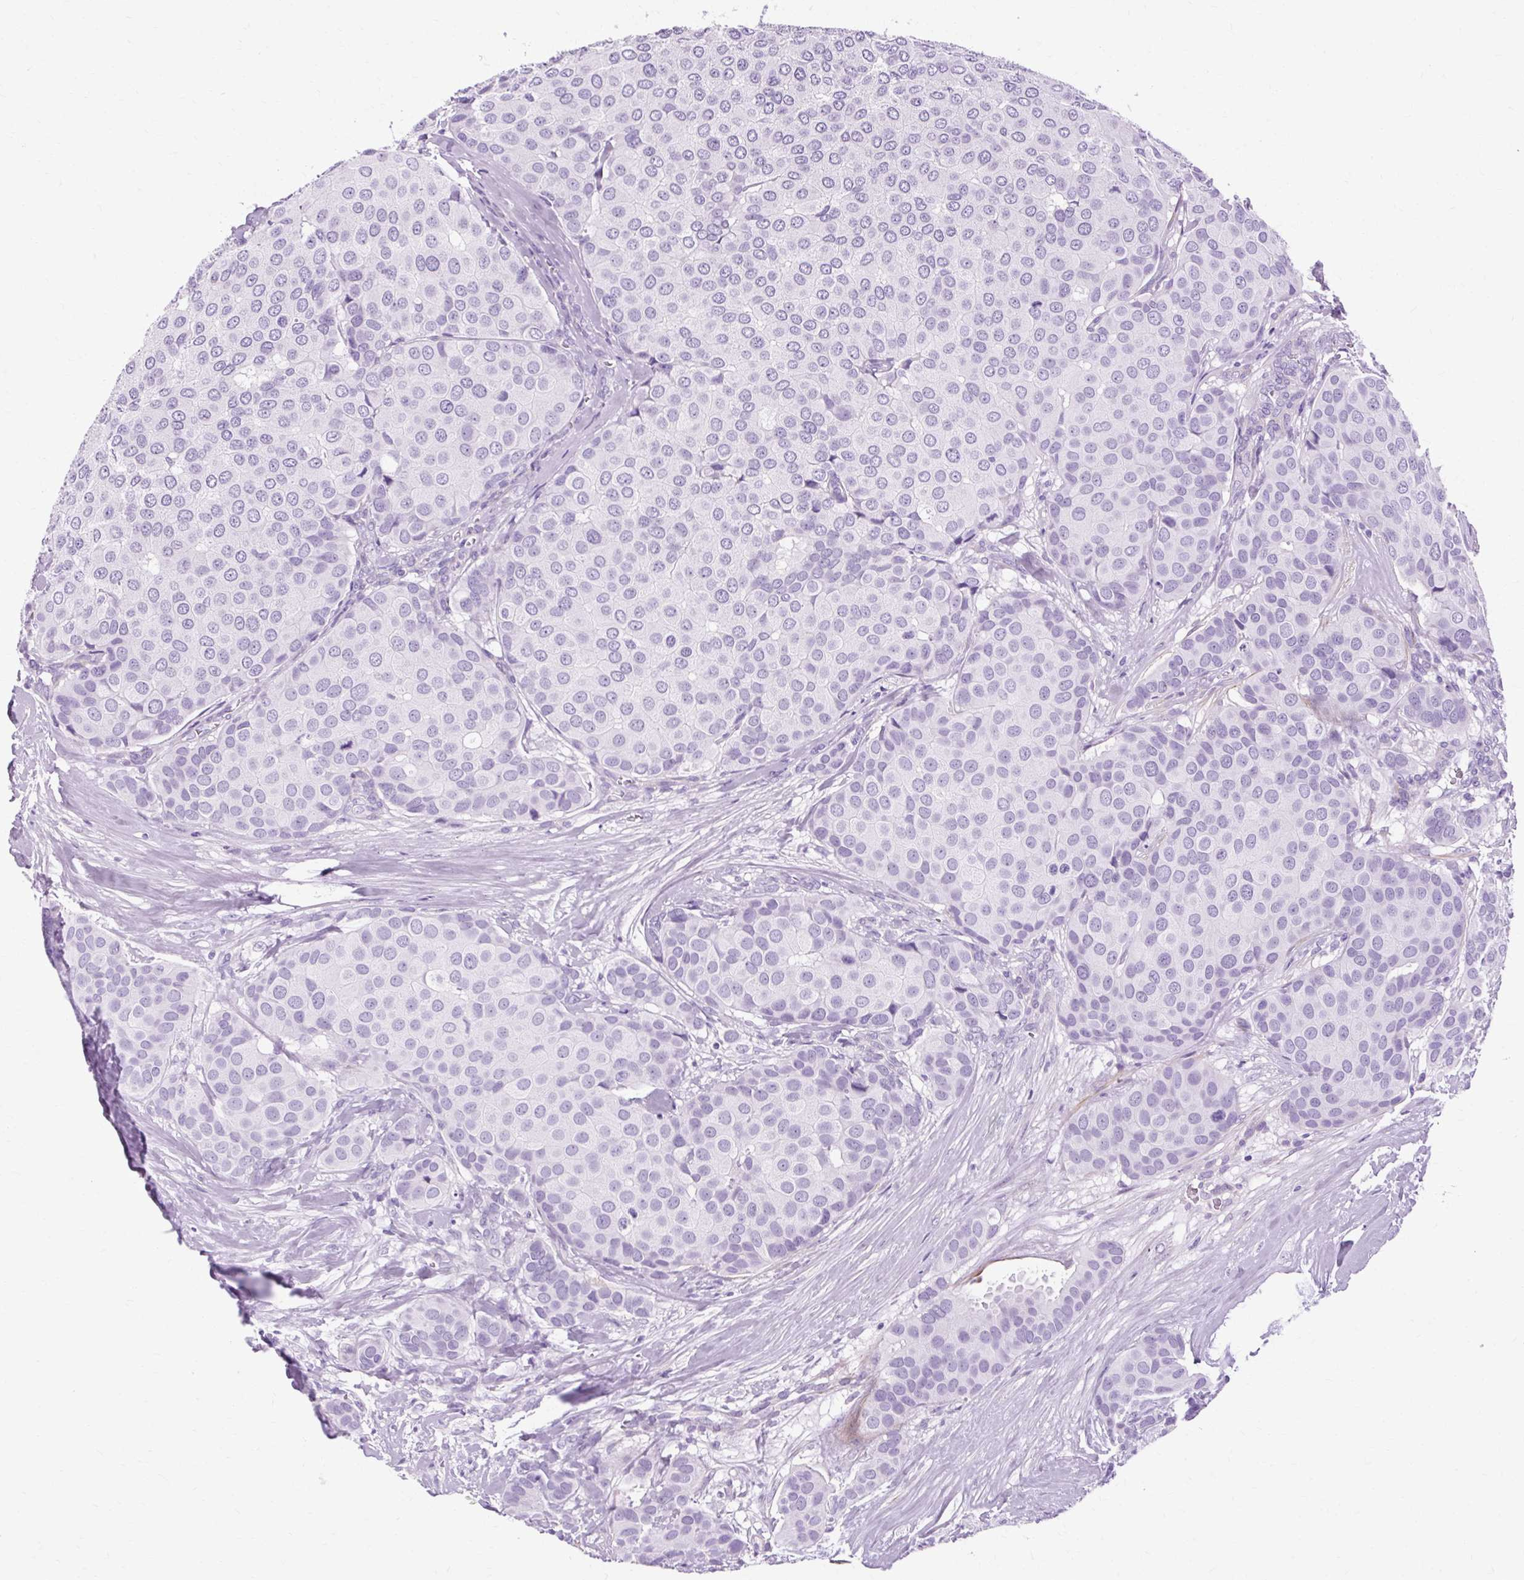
{"staining": {"intensity": "negative", "quantity": "none", "location": "none"}, "tissue": "breast cancer", "cell_type": "Tumor cells", "image_type": "cancer", "snomed": [{"axis": "morphology", "description": "Duct carcinoma"}, {"axis": "topography", "description": "Breast"}], "caption": "The IHC image has no significant positivity in tumor cells of breast invasive ductal carcinoma tissue.", "gene": "OOEP", "patient": {"sex": "female", "age": 70}}